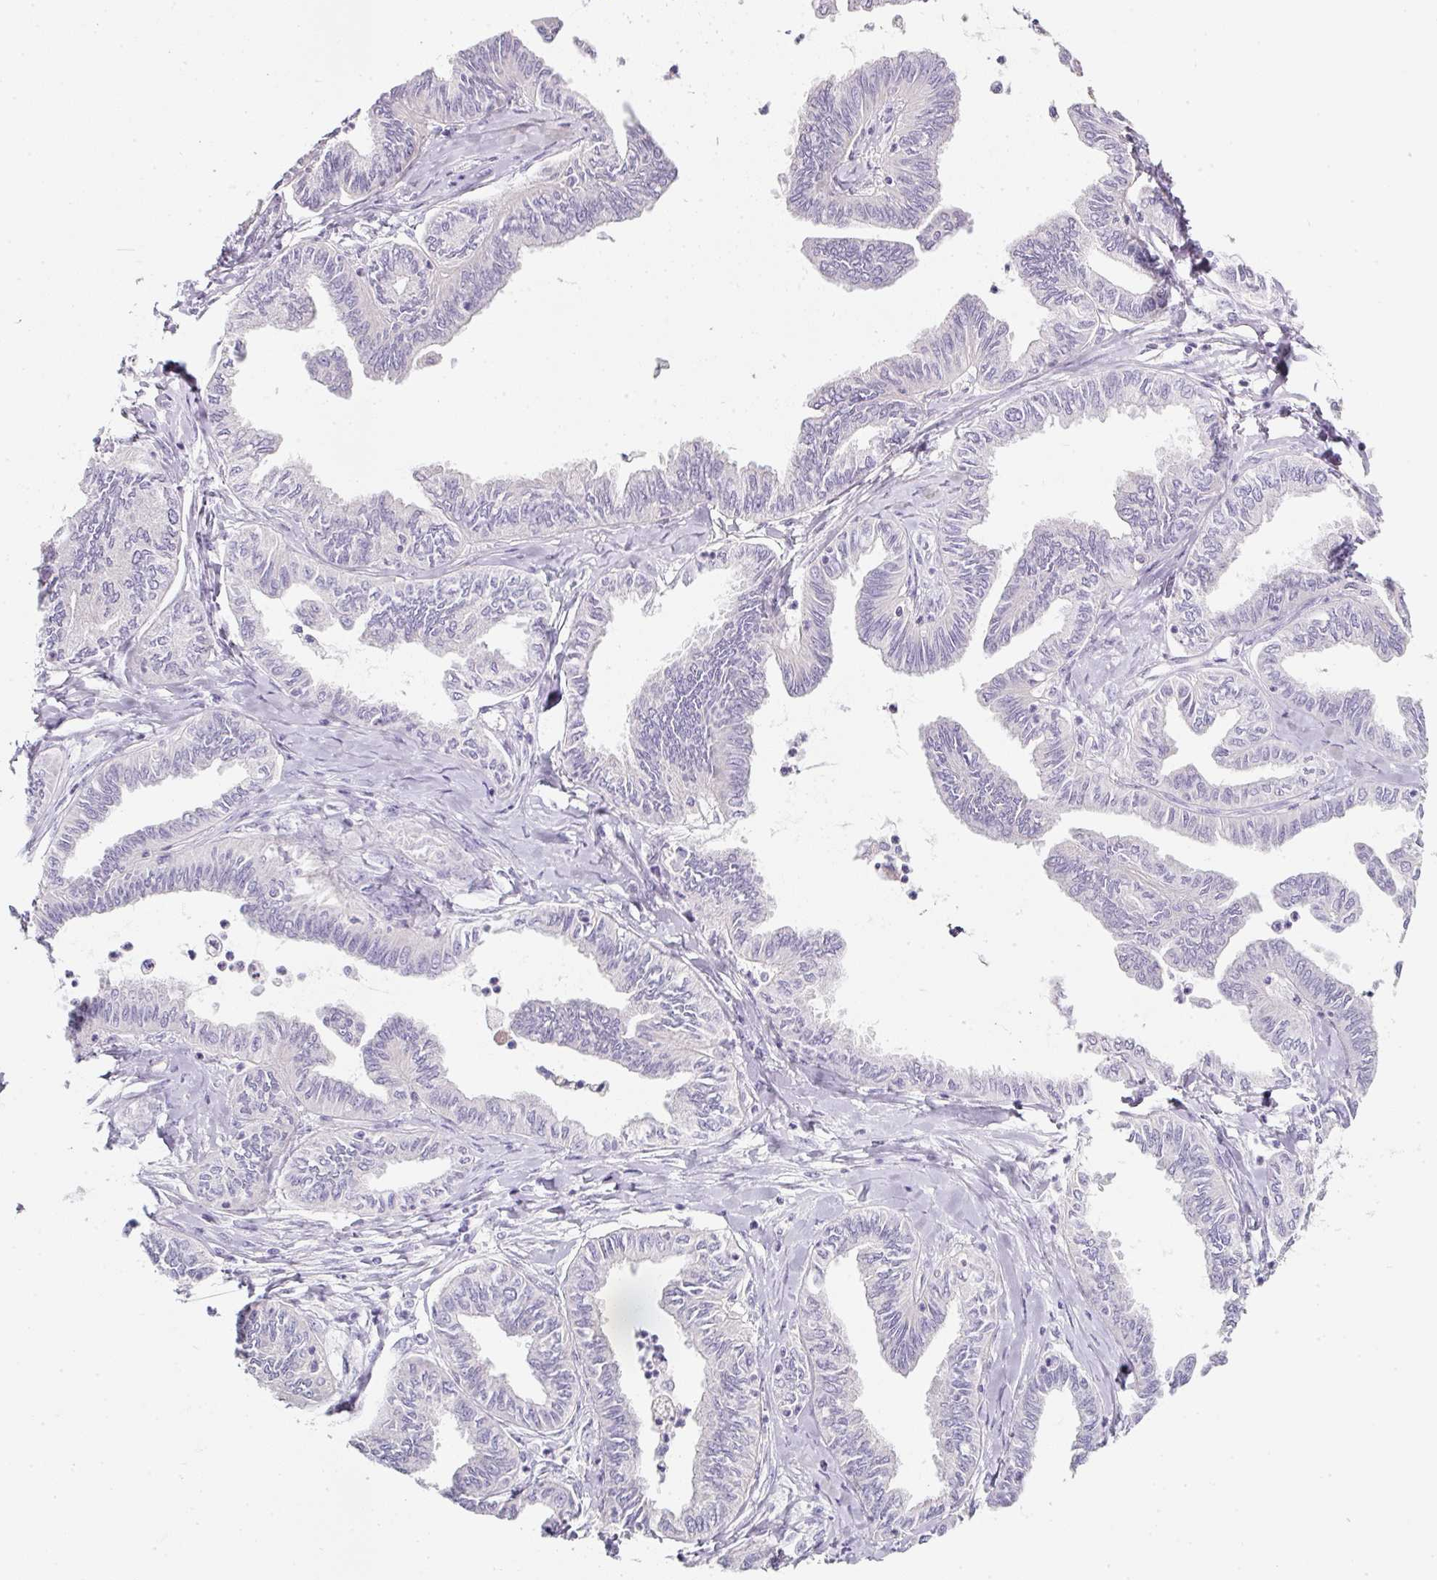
{"staining": {"intensity": "negative", "quantity": "none", "location": "none"}, "tissue": "ovarian cancer", "cell_type": "Tumor cells", "image_type": "cancer", "snomed": [{"axis": "morphology", "description": "Carcinoma, endometroid"}, {"axis": "topography", "description": "Ovary"}], "caption": "A histopathology image of ovarian endometroid carcinoma stained for a protein exhibits no brown staining in tumor cells.", "gene": "SLC2A2", "patient": {"sex": "female", "age": 70}}